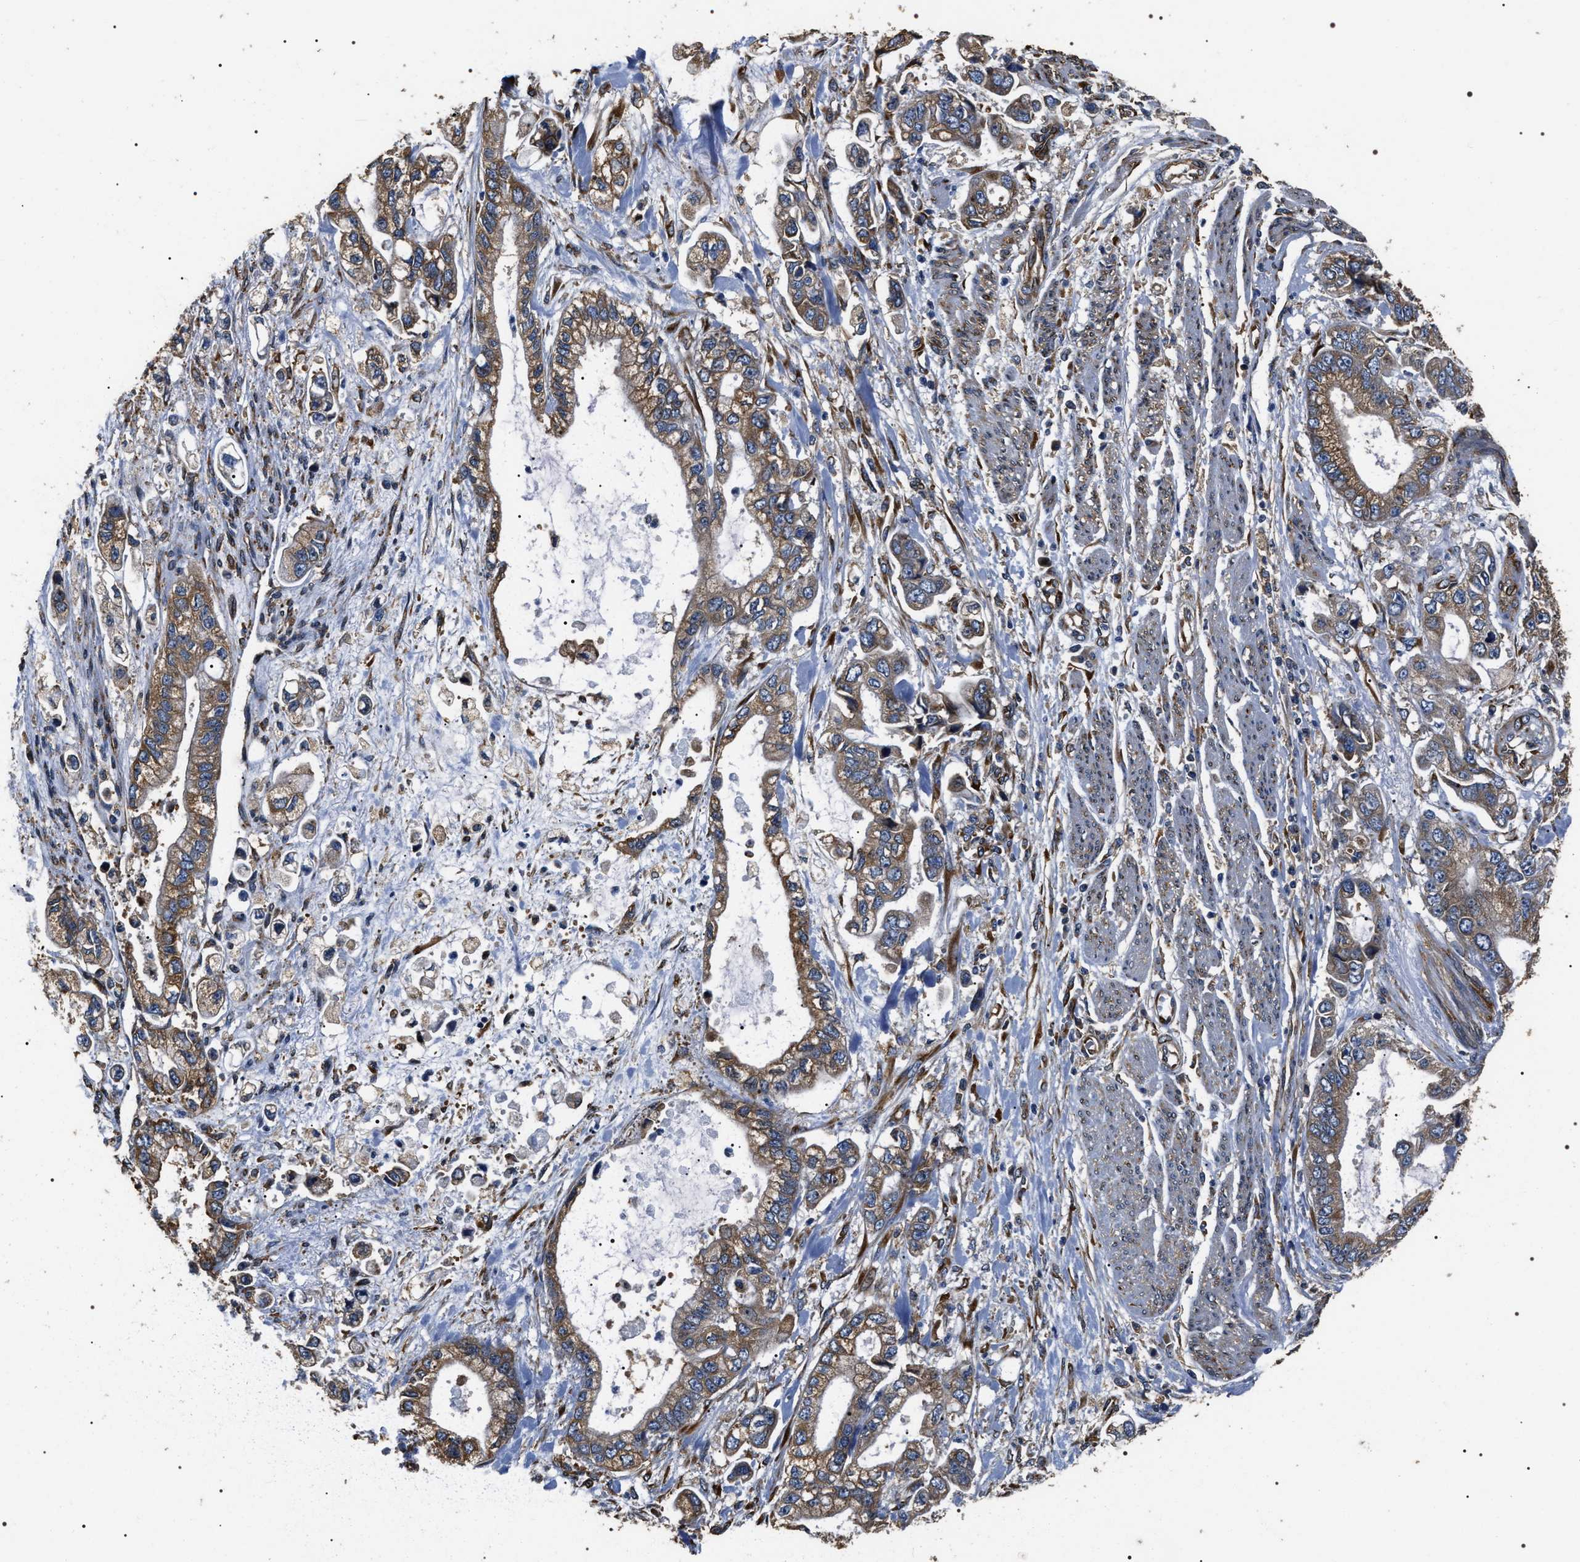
{"staining": {"intensity": "moderate", "quantity": ">75%", "location": "cytoplasmic/membranous"}, "tissue": "stomach cancer", "cell_type": "Tumor cells", "image_type": "cancer", "snomed": [{"axis": "morphology", "description": "Normal tissue, NOS"}, {"axis": "morphology", "description": "Adenocarcinoma, NOS"}, {"axis": "topography", "description": "Stomach"}], "caption": "This micrograph shows immunohistochemistry (IHC) staining of human adenocarcinoma (stomach), with medium moderate cytoplasmic/membranous positivity in approximately >75% of tumor cells.", "gene": "KTN1", "patient": {"sex": "male", "age": 62}}